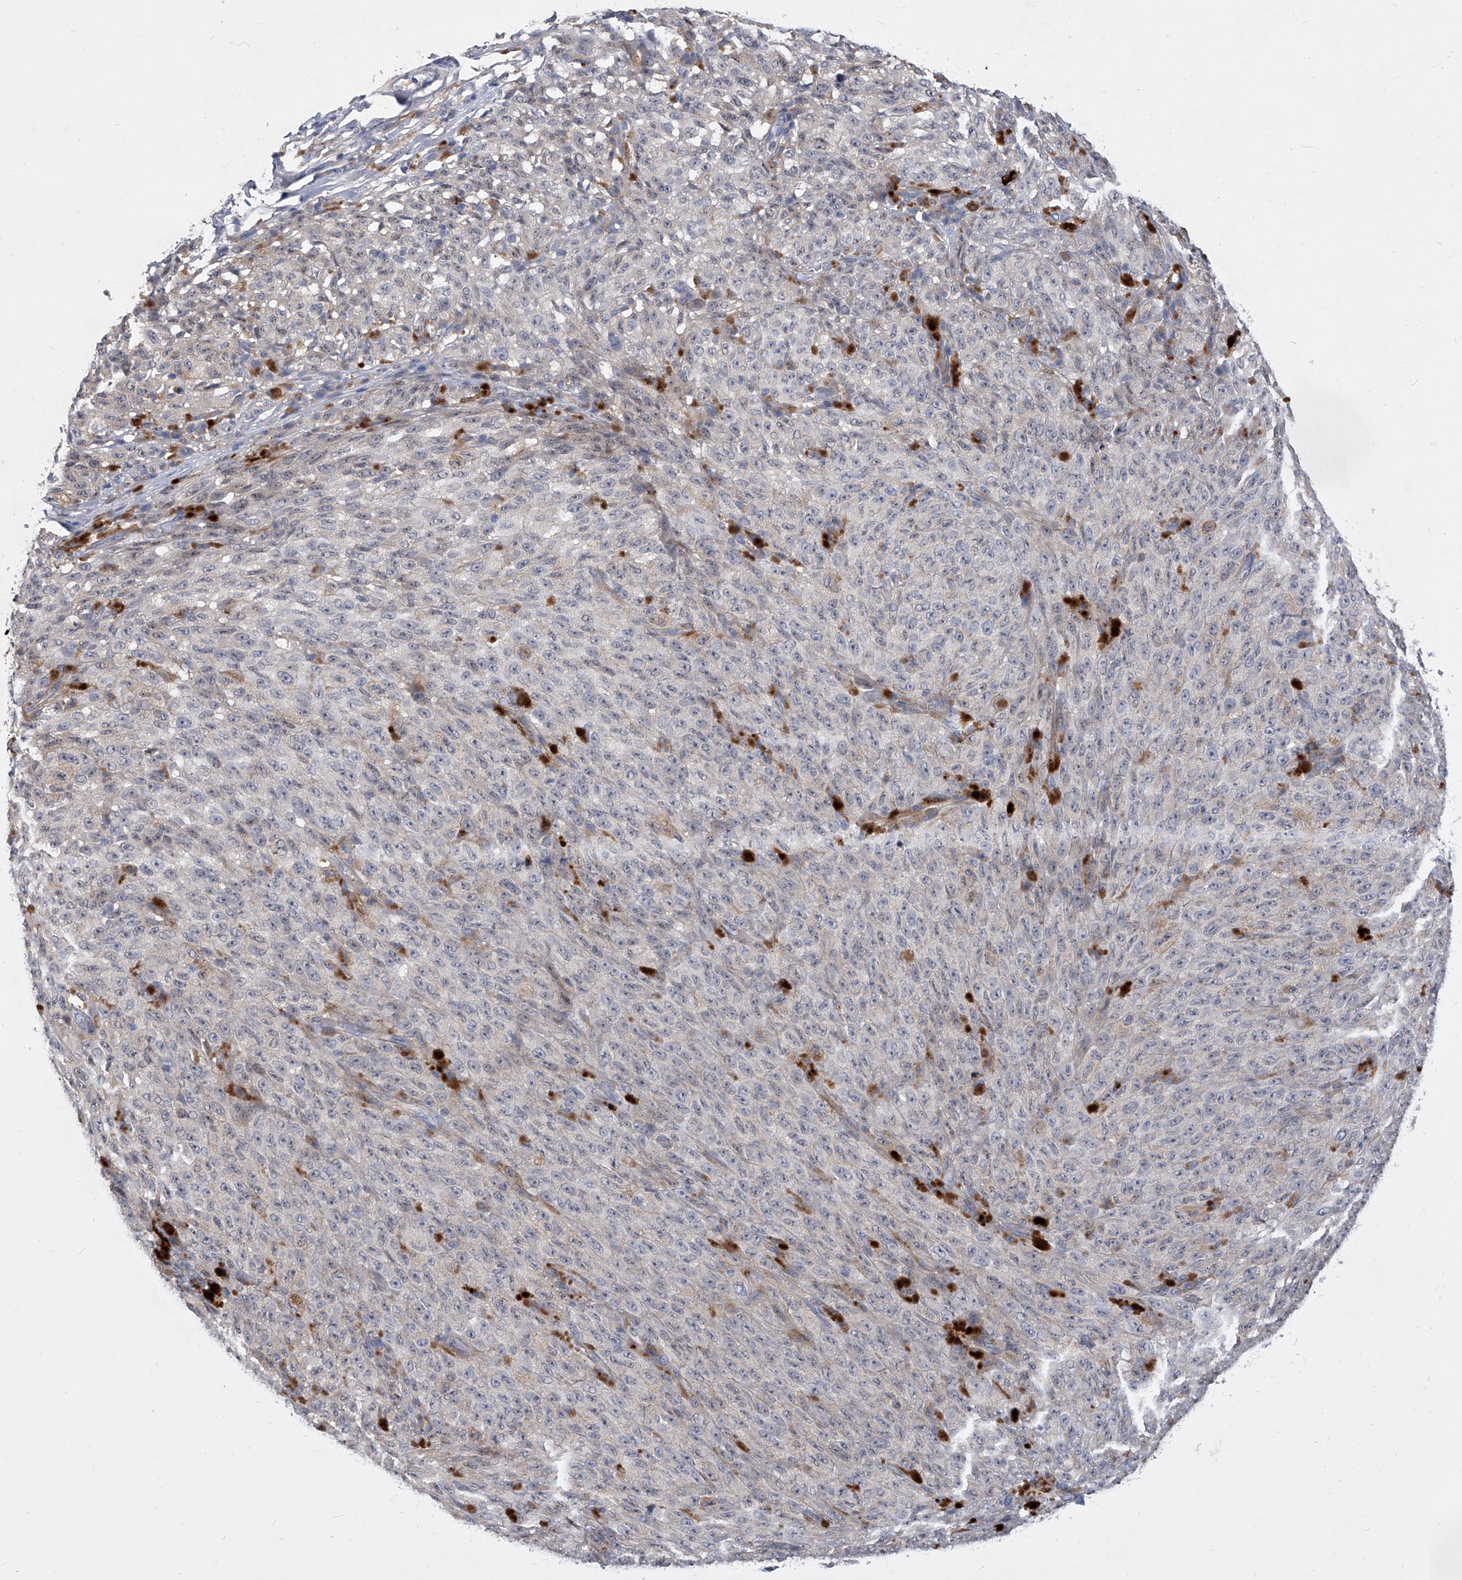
{"staining": {"intensity": "negative", "quantity": "none", "location": "none"}, "tissue": "melanoma", "cell_type": "Tumor cells", "image_type": "cancer", "snomed": [{"axis": "morphology", "description": "Malignant melanoma, NOS"}, {"axis": "topography", "description": "Skin"}], "caption": "Human malignant melanoma stained for a protein using immunohistochemistry (IHC) displays no expression in tumor cells.", "gene": "MINDY4", "patient": {"sex": "female", "age": 82}}